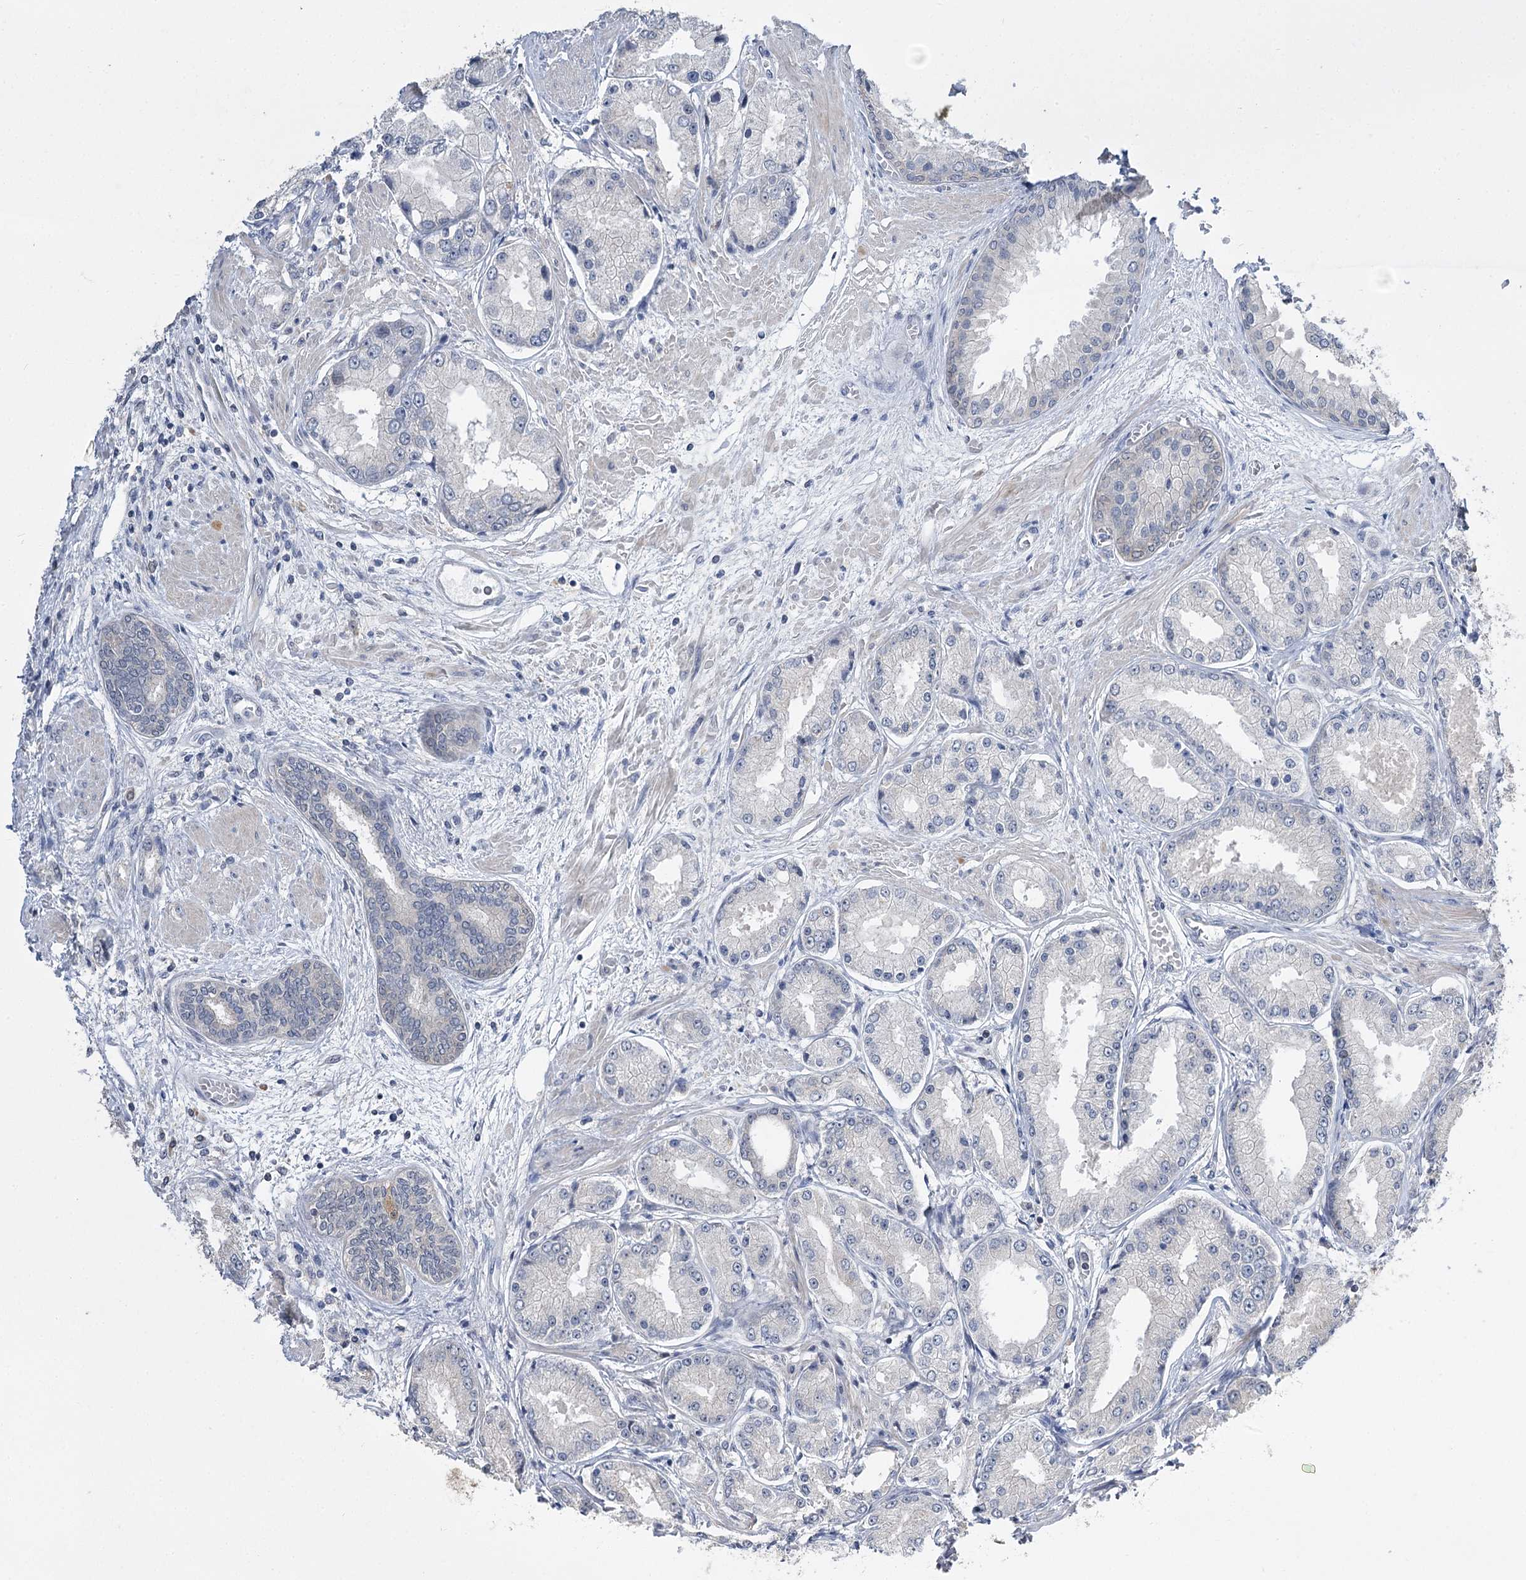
{"staining": {"intensity": "negative", "quantity": "none", "location": "none"}, "tissue": "prostate cancer", "cell_type": "Tumor cells", "image_type": "cancer", "snomed": [{"axis": "morphology", "description": "Adenocarcinoma, High grade"}, {"axis": "topography", "description": "Prostate"}], "caption": "Adenocarcinoma (high-grade) (prostate) was stained to show a protein in brown. There is no significant staining in tumor cells.", "gene": "PHYHIPL", "patient": {"sex": "male", "age": 59}}